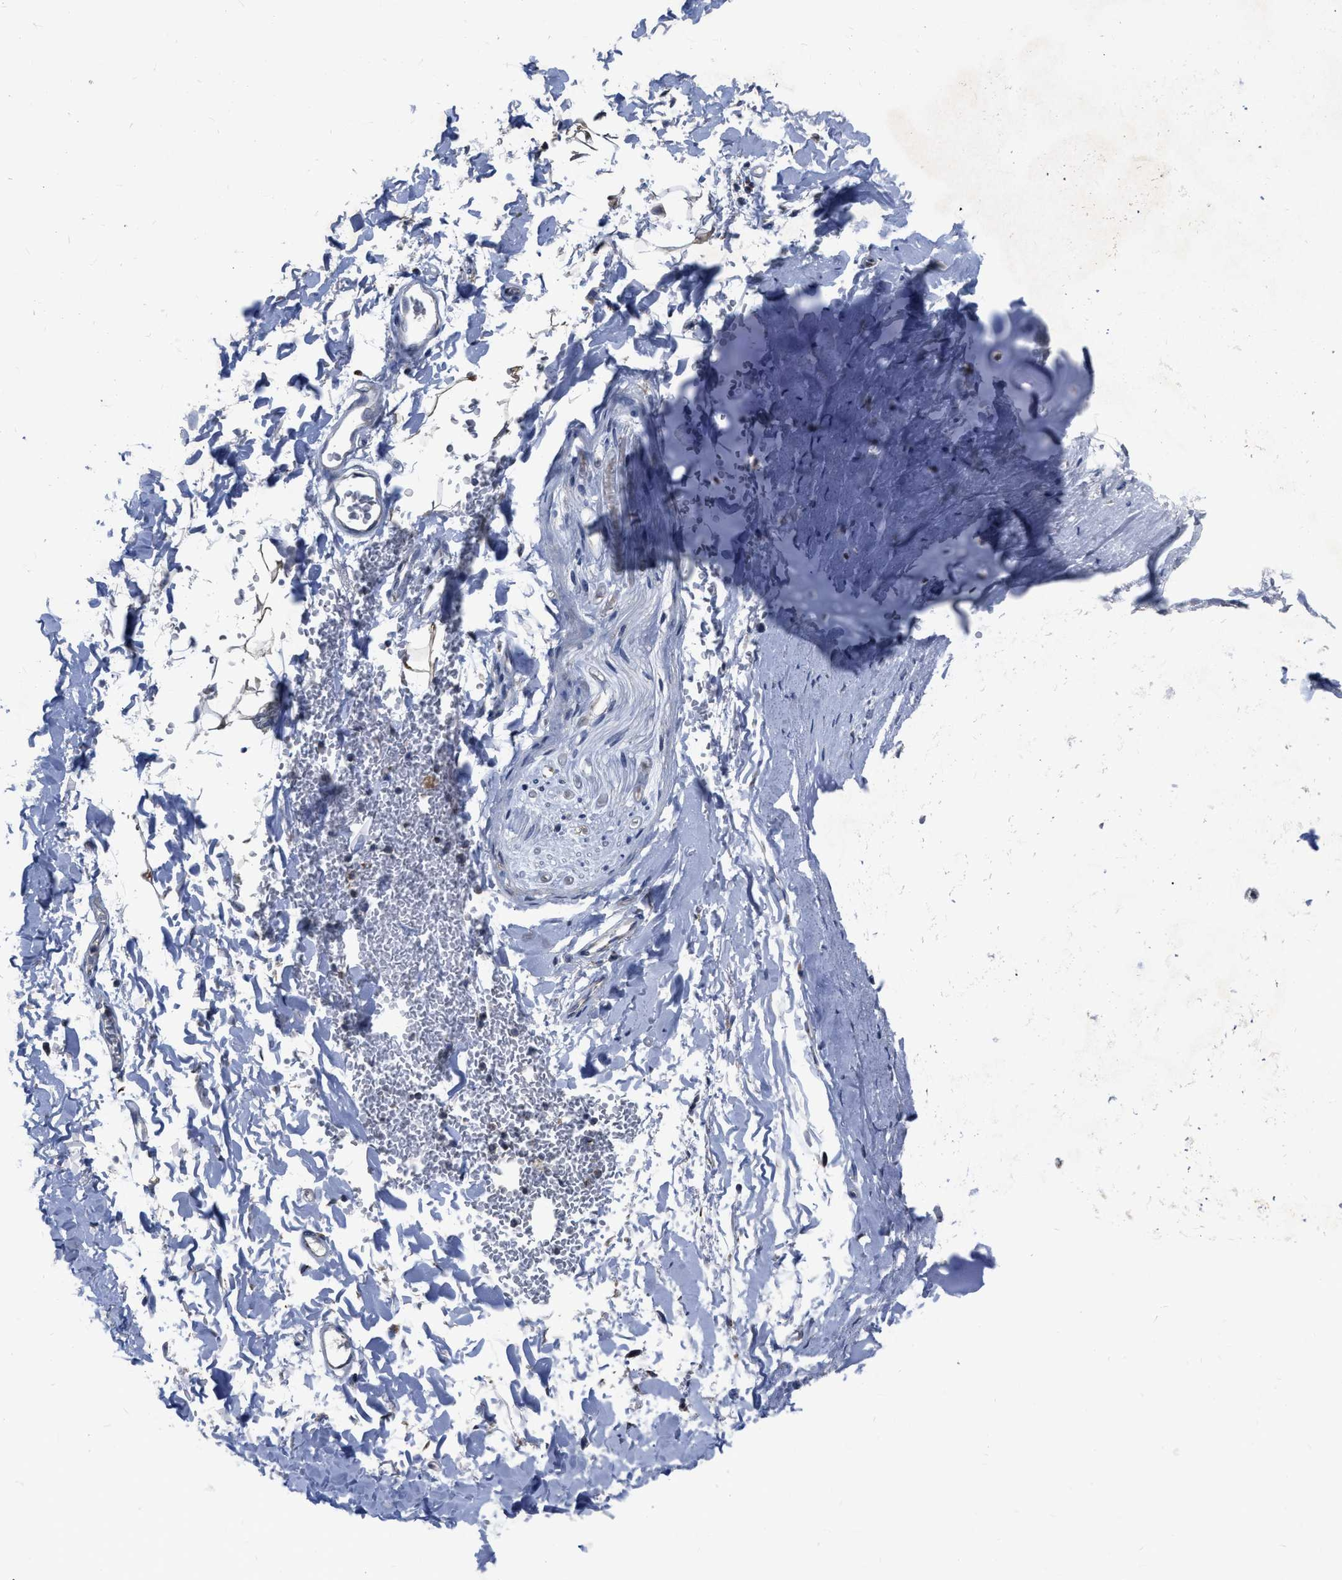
{"staining": {"intensity": "negative", "quantity": "none", "location": "none"}, "tissue": "adipose tissue", "cell_type": "Adipocytes", "image_type": "normal", "snomed": [{"axis": "morphology", "description": "Normal tissue, NOS"}, {"axis": "topography", "description": "Cartilage tissue"}, {"axis": "topography", "description": "Bronchus"}], "caption": "Histopathology image shows no protein positivity in adipocytes of unremarkable adipose tissue. The staining was performed using DAB (3,3'-diaminobenzidine) to visualize the protein expression in brown, while the nuclei were stained in blue with hematoxylin (Magnification: 20x).", "gene": "DDX56", "patient": {"sex": "female", "age": 73}}